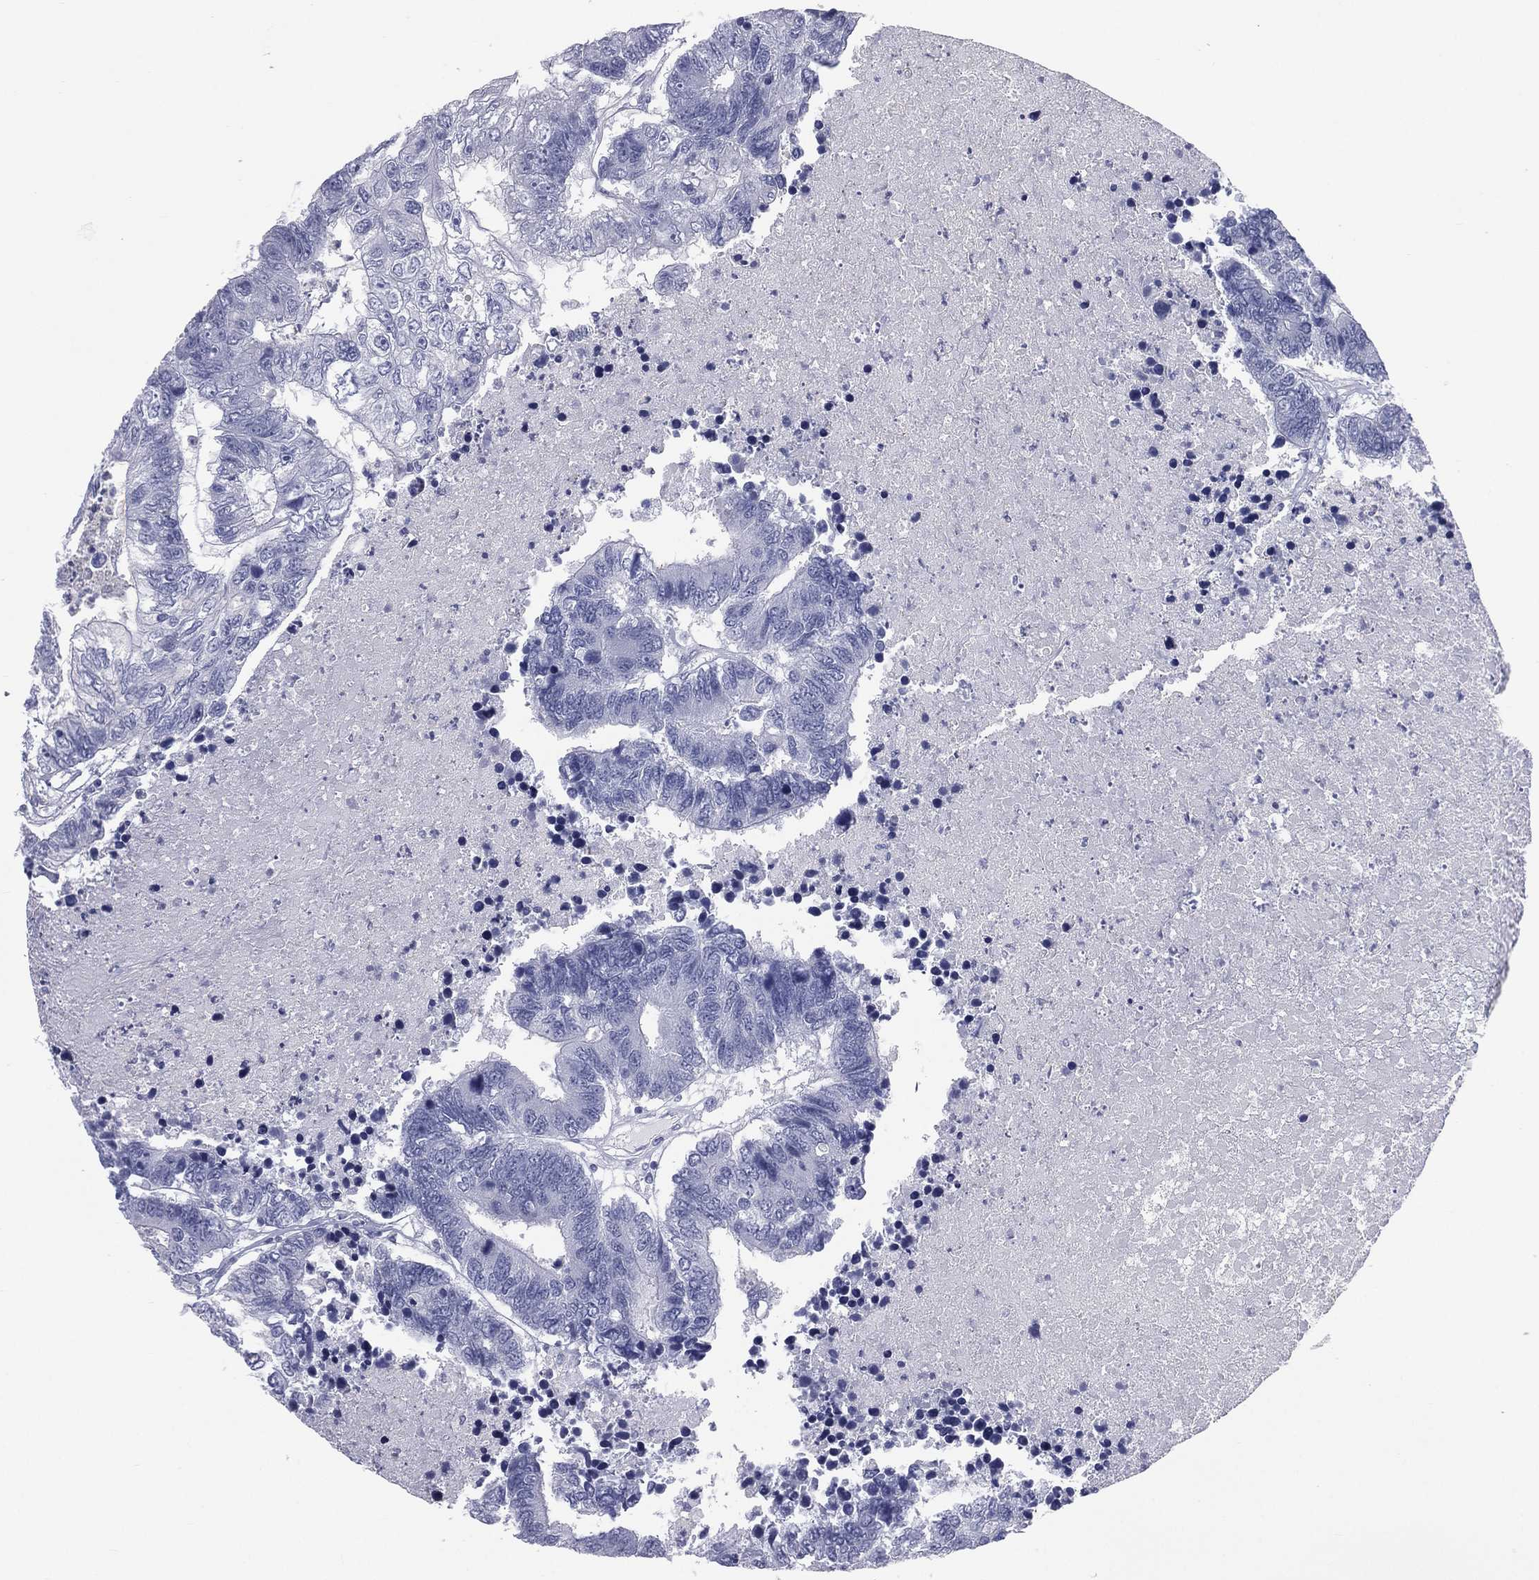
{"staining": {"intensity": "negative", "quantity": "none", "location": "none"}, "tissue": "colorectal cancer", "cell_type": "Tumor cells", "image_type": "cancer", "snomed": [{"axis": "morphology", "description": "Adenocarcinoma, NOS"}, {"axis": "topography", "description": "Colon"}], "caption": "IHC of colorectal cancer (adenocarcinoma) exhibits no staining in tumor cells.", "gene": "MLN", "patient": {"sex": "female", "age": 48}}